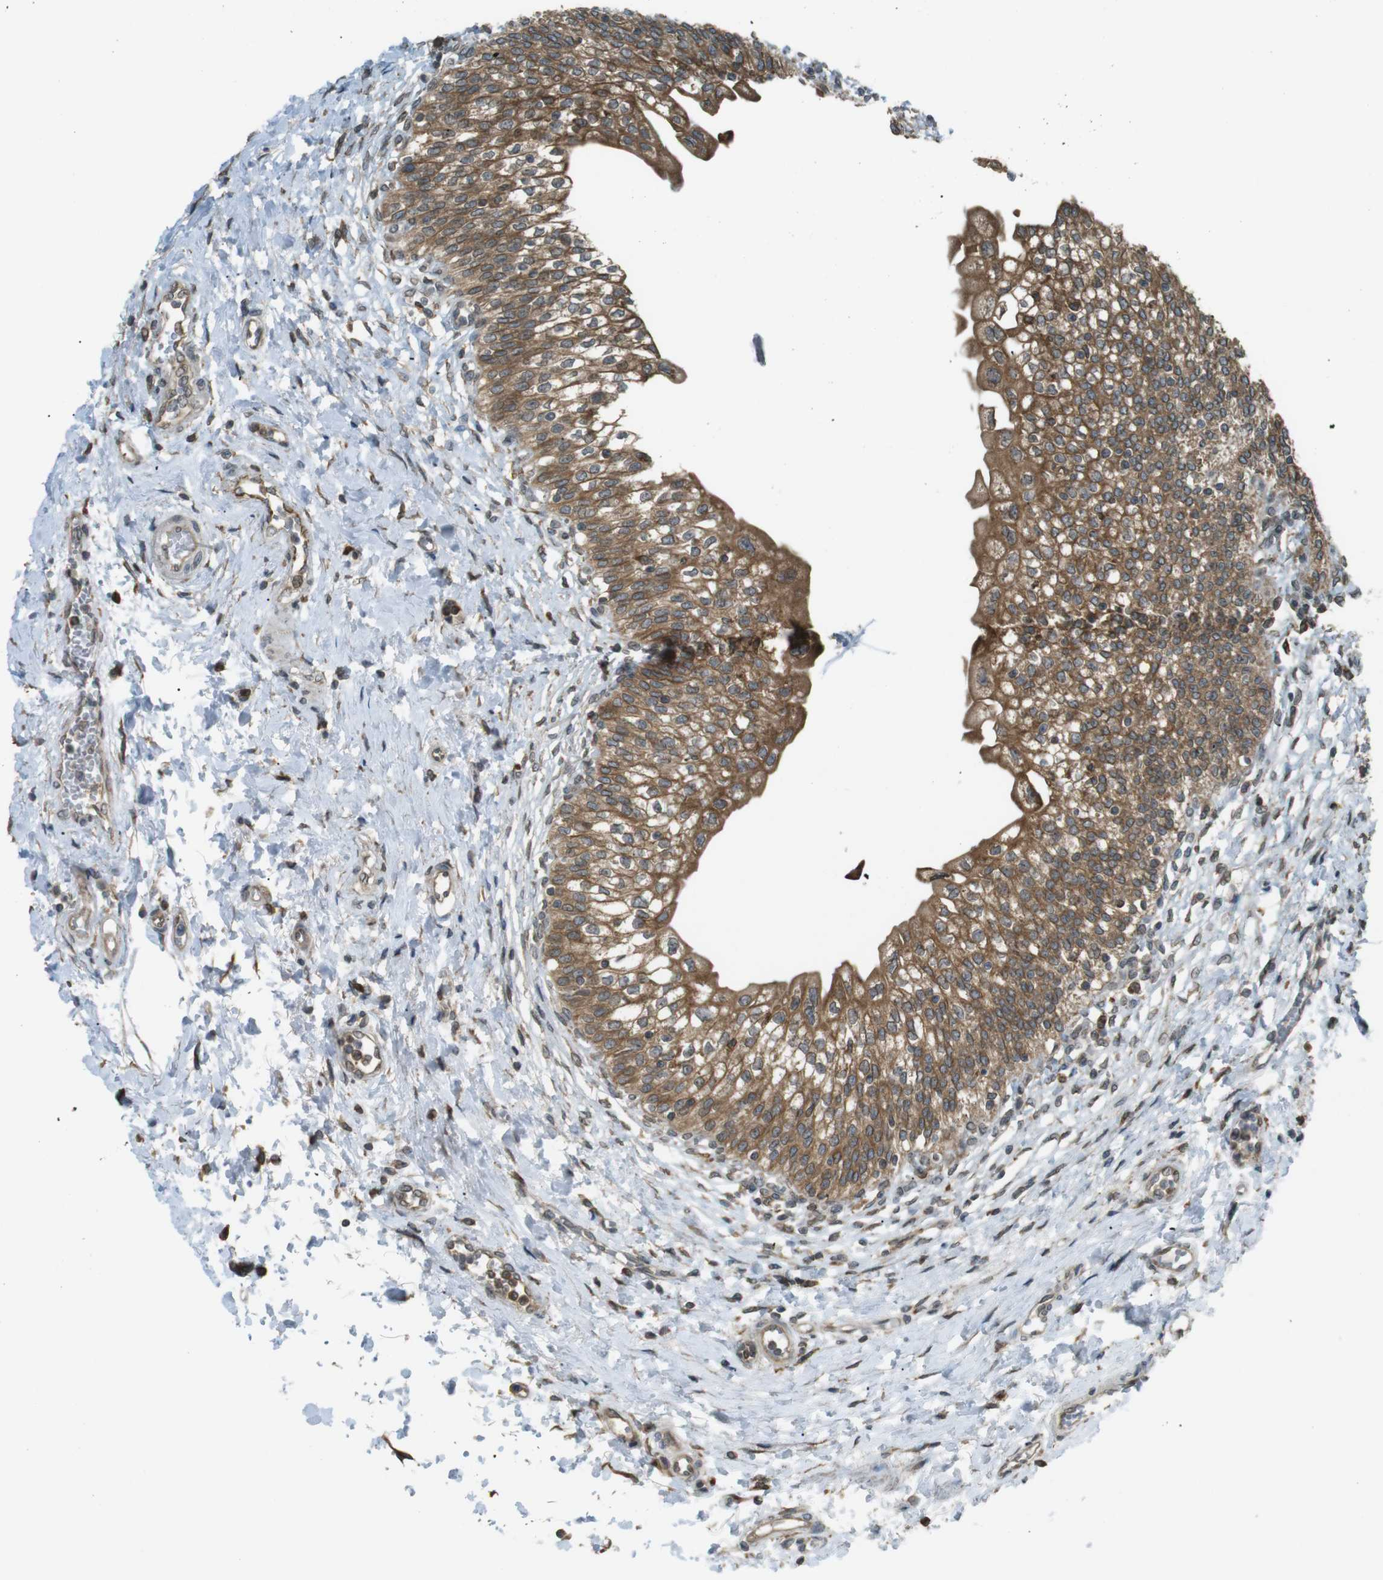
{"staining": {"intensity": "strong", "quantity": ">75%", "location": "cytoplasmic/membranous"}, "tissue": "urinary bladder", "cell_type": "Urothelial cells", "image_type": "normal", "snomed": [{"axis": "morphology", "description": "Normal tissue, NOS"}, {"axis": "topography", "description": "Urinary bladder"}], "caption": "Immunohistochemical staining of unremarkable human urinary bladder exhibits >75% levels of strong cytoplasmic/membranous protein expression in about >75% of urothelial cells.", "gene": "TMED4", "patient": {"sex": "male", "age": 55}}